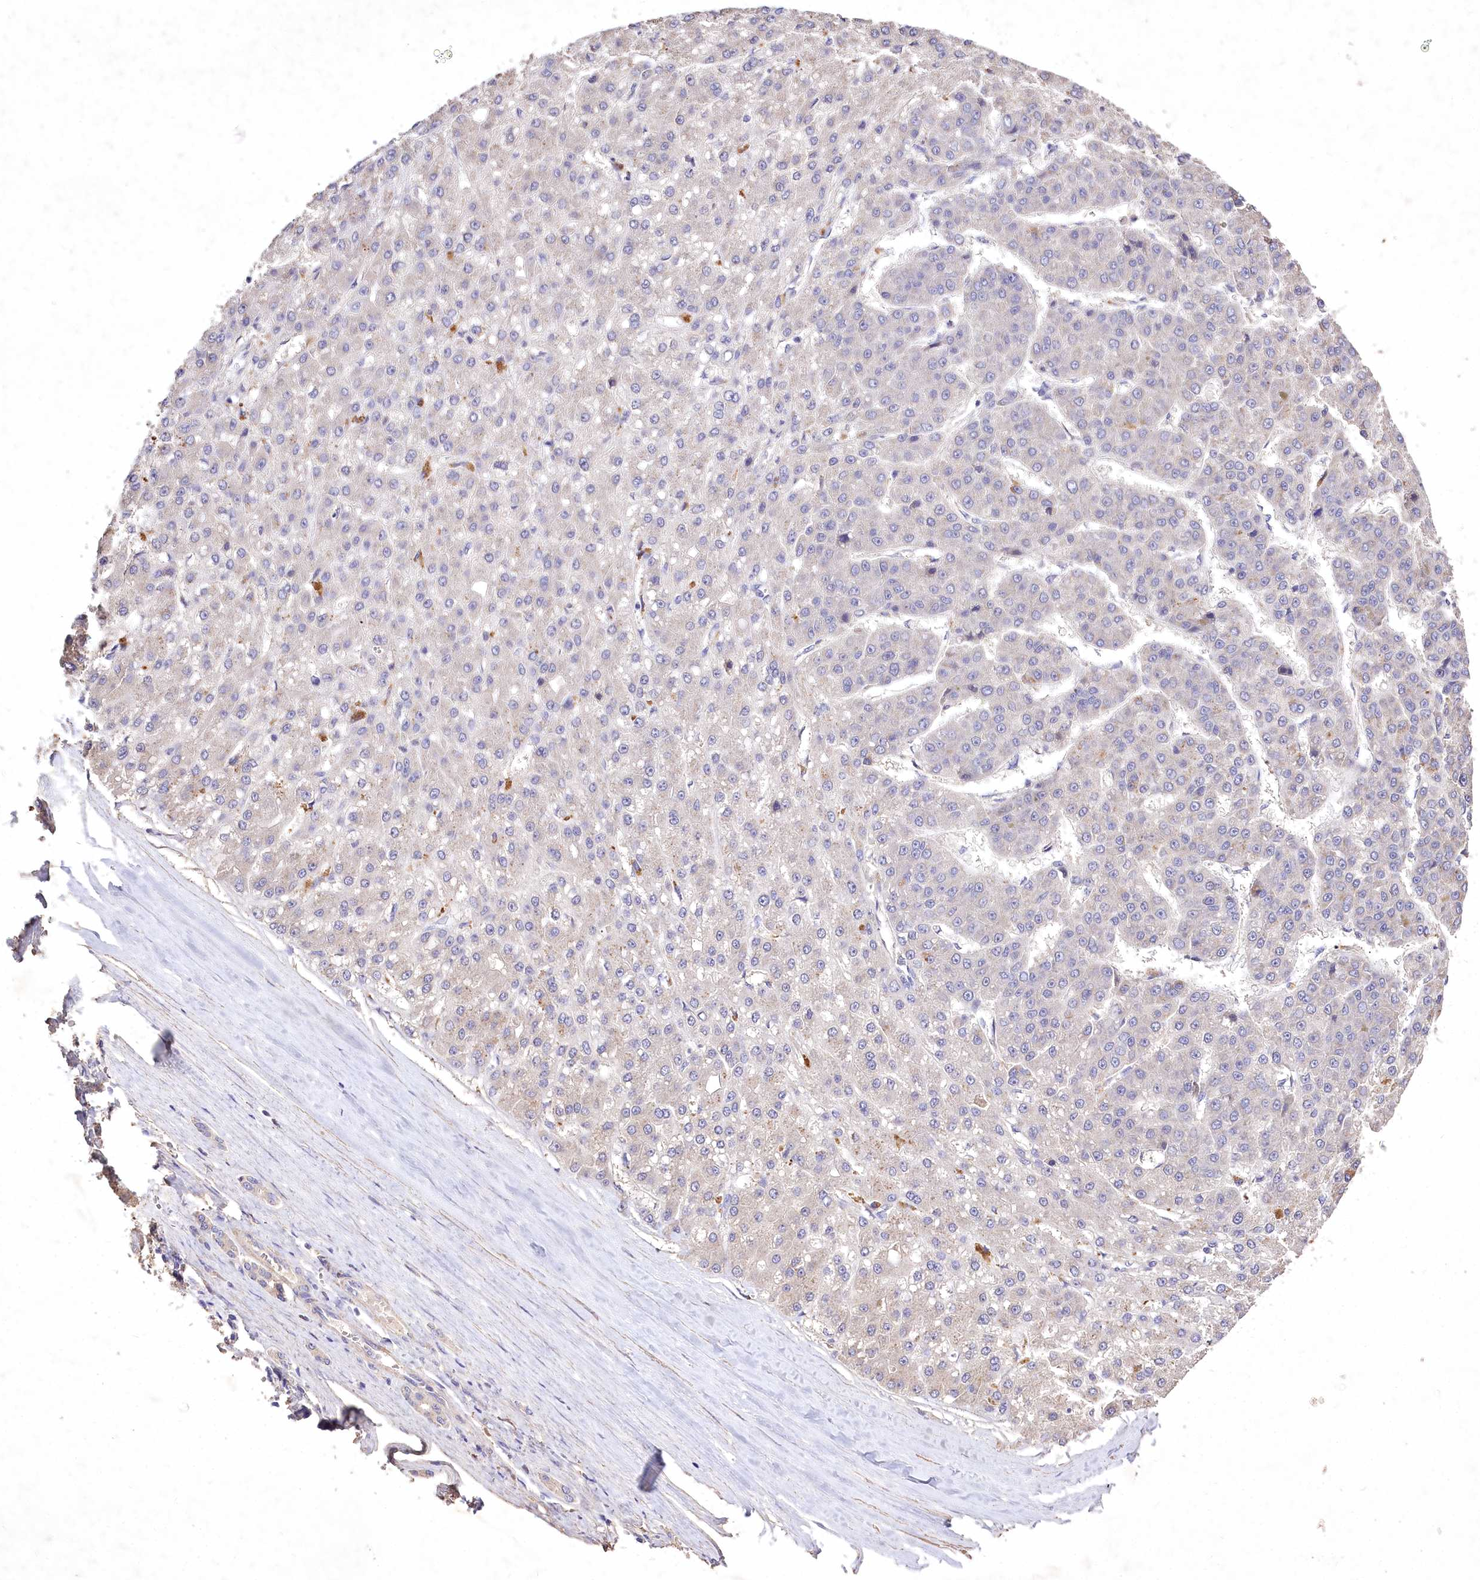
{"staining": {"intensity": "weak", "quantity": "<25%", "location": "cytoplasmic/membranous"}, "tissue": "liver cancer", "cell_type": "Tumor cells", "image_type": "cancer", "snomed": [{"axis": "morphology", "description": "Carcinoma, Hepatocellular, NOS"}, {"axis": "topography", "description": "Liver"}], "caption": "Immunohistochemistry image of human liver cancer (hepatocellular carcinoma) stained for a protein (brown), which displays no staining in tumor cells. The staining is performed using DAB (3,3'-diaminobenzidine) brown chromogen with nuclei counter-stained in using hematoxylin.", "gene": "PCYOX1L", "patient": {"sex": "male", "age": 67}}